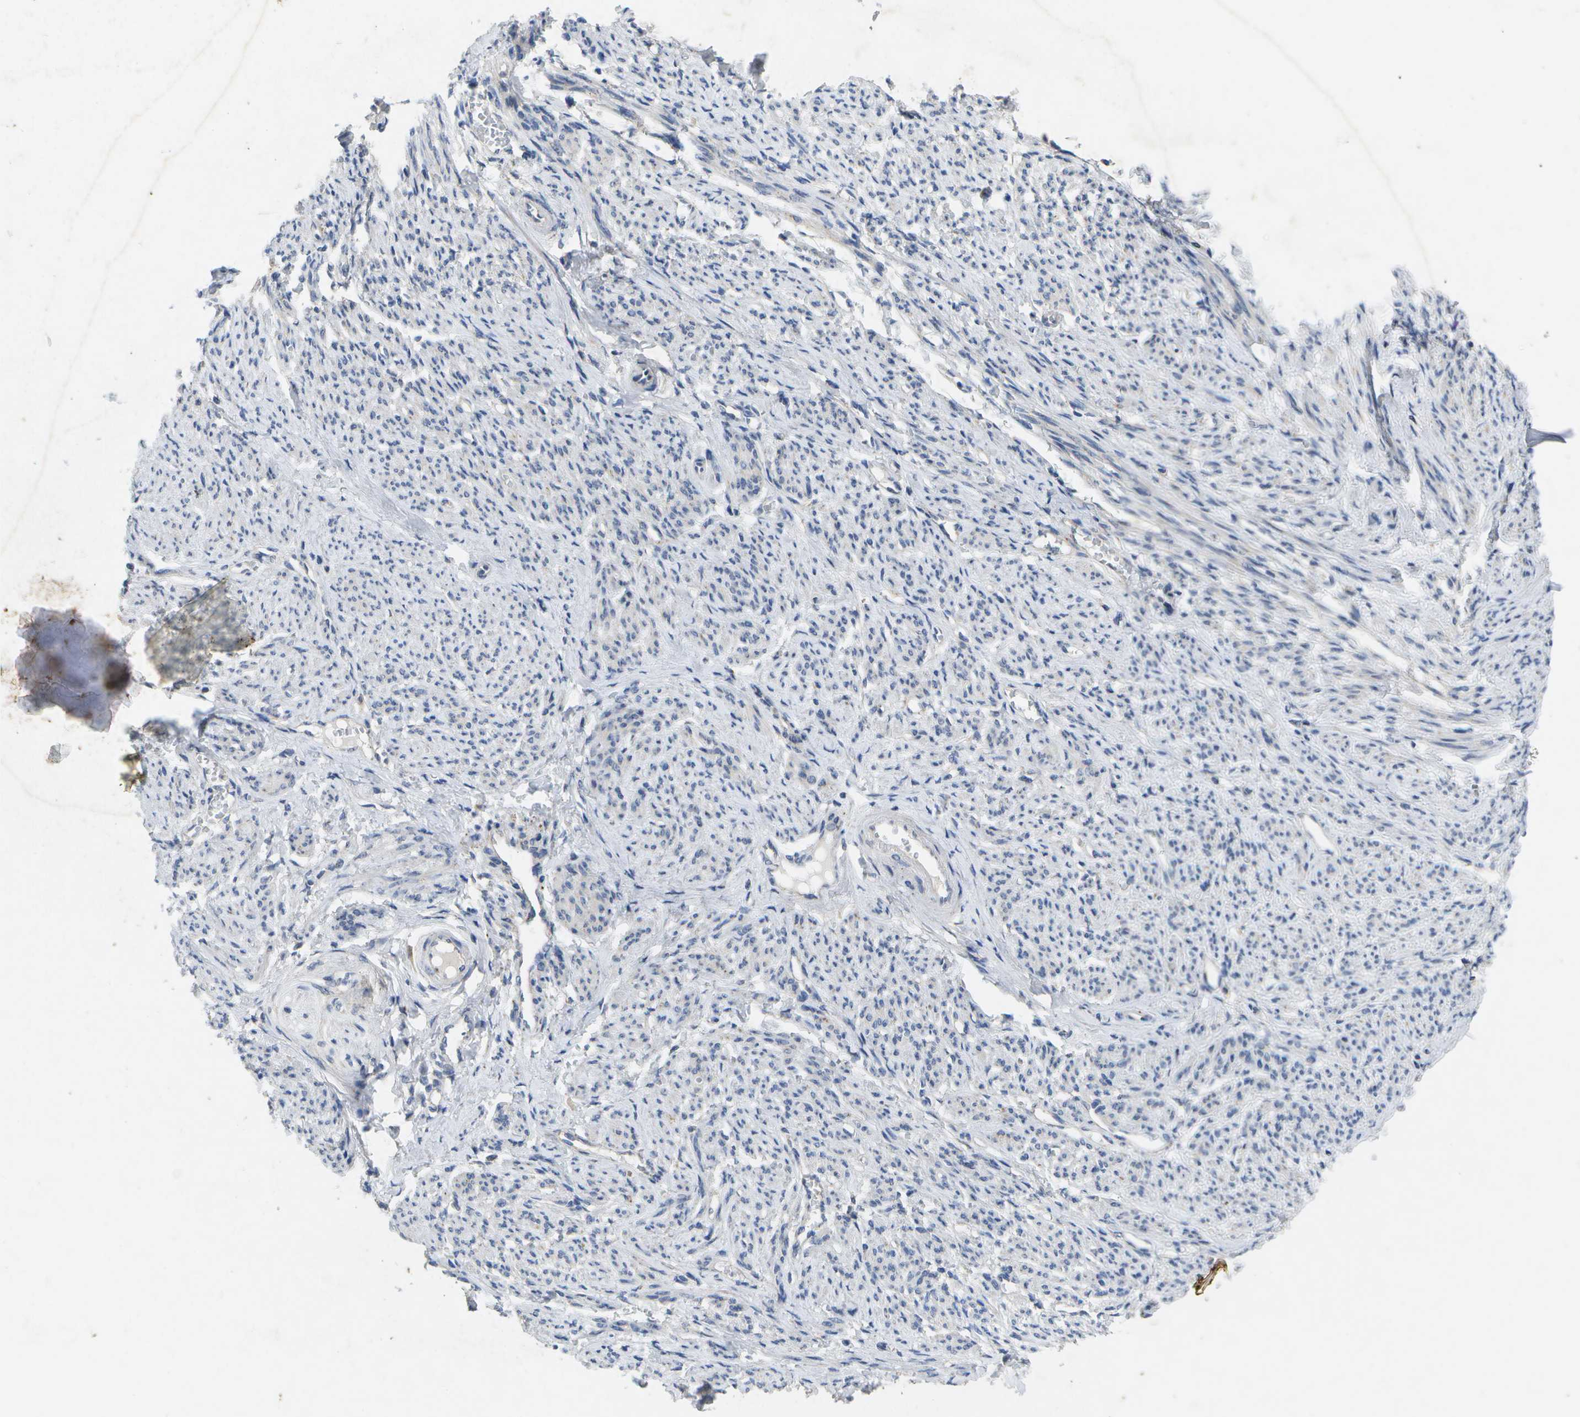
{"staining": {"intensity": "negative", "quantity": "none", "location": "none"}, "tissue": "smooth muscle", "cell_type": "Smooth muscle cells", "image_type": "normal", "snomed": [{"axis": "morphology", "description": "Normal tissue, NOS"}, {"axis": "topography", "description": "Smooth muscle"}], "caption": "The photomicrograph displays no staining of smooth muscle cells in benign smooth muscle. (IHC, brightfield microscopy, high magnification).", "gene": "KDELR1", "patient": {"sex": "female", "age": 65}}